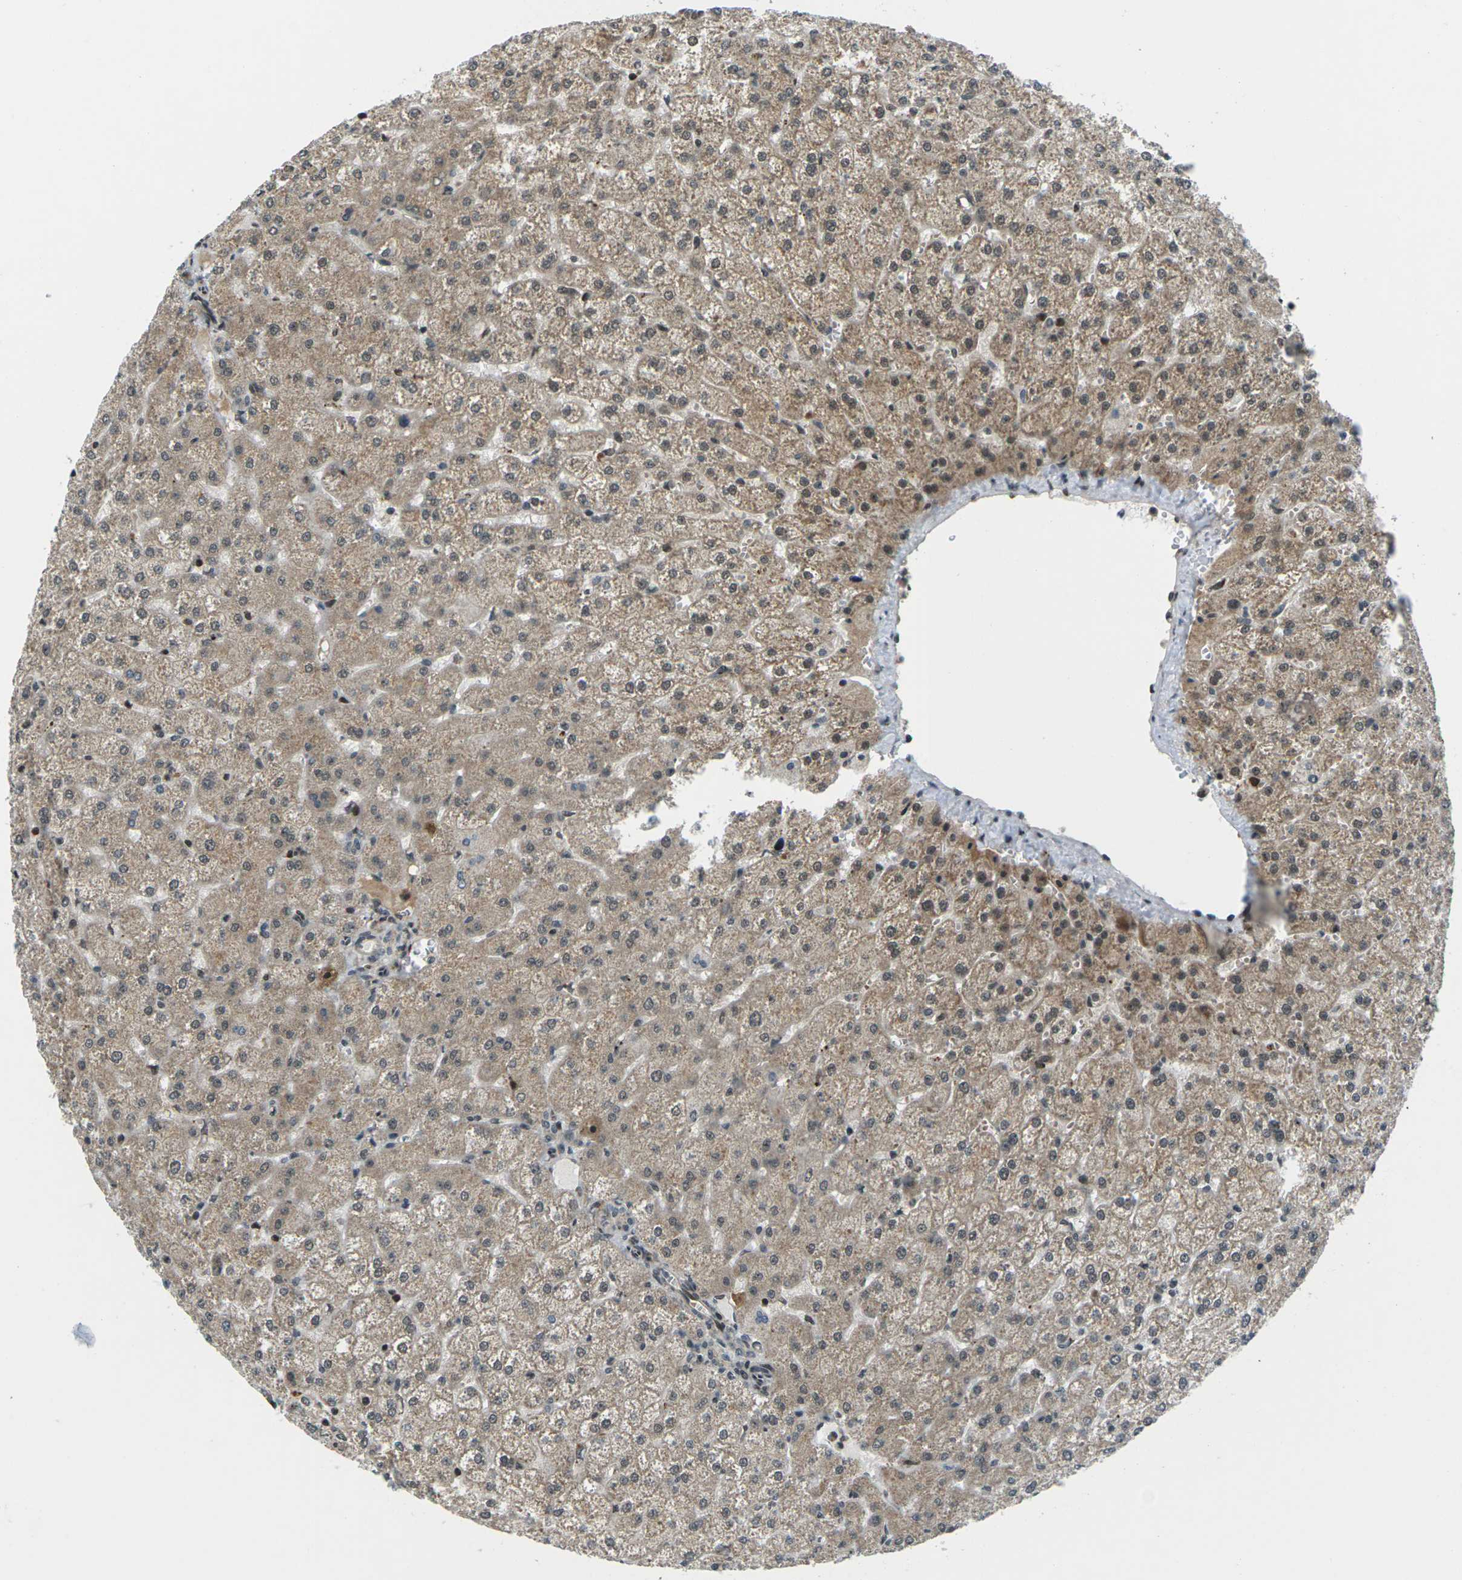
{"staining": {"intensity": "weak", "quantity": ">75%", "location": "cytoplasmic/membranous"}, "tissue": "liver", "cell_type": "Cholangiocytes", "image_type": "normal", "snomed": [{"axis": "morphology", "description": "Normal tissue, NOS"}, {"axis": "topography", "description": "Liver"}], "caption": "An image of liver stained for a protein exhibits weak cytoplasmic/membranous brown staining in cholangiocytes.", "gene": "UBE2S", "patient": {"sex": "female", "age": 32}}